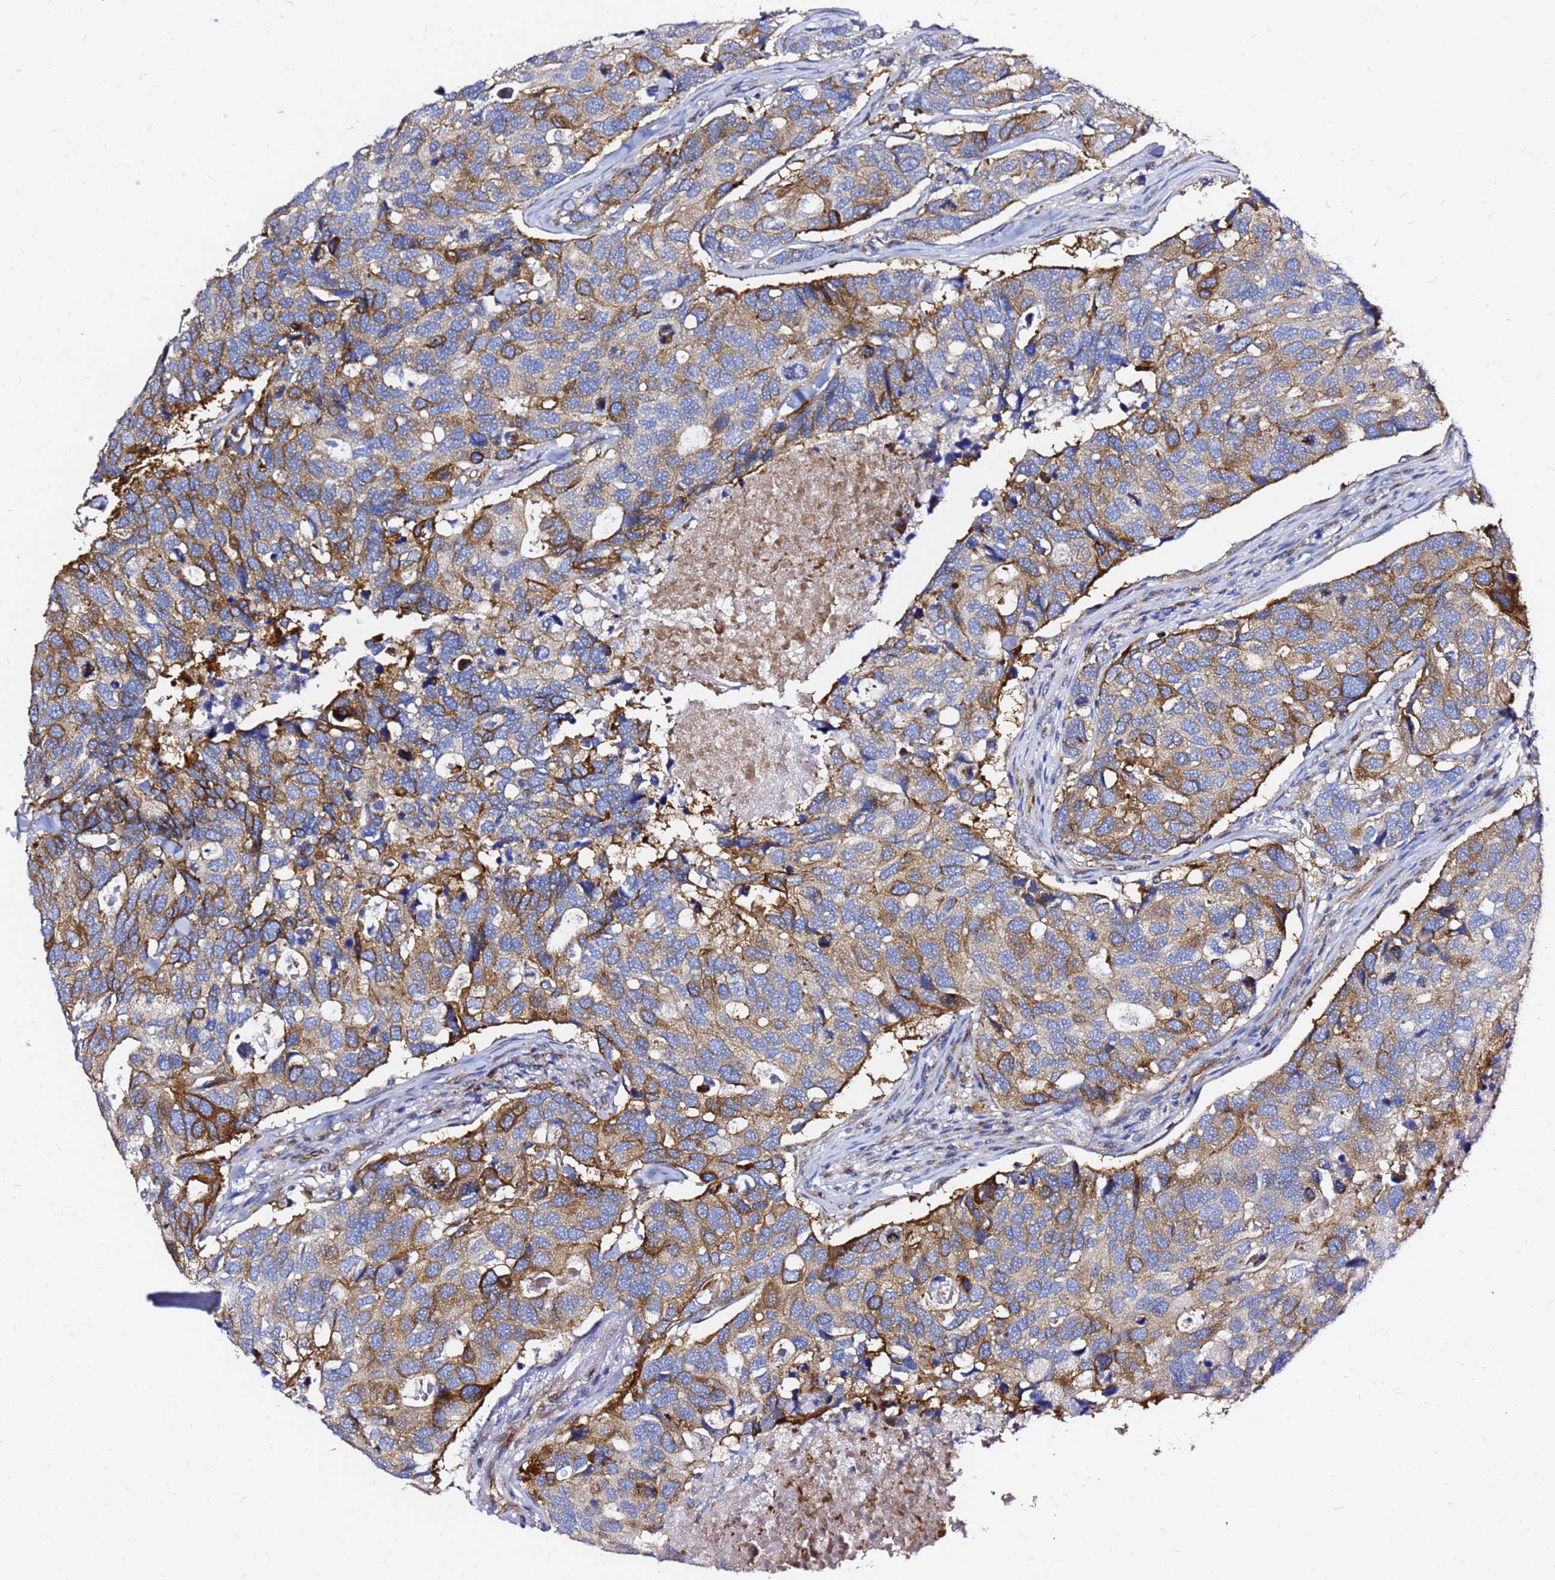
{"staining": {"intensity": "moderate", "quantity": "25%-75%", "location": "cytoplasmic/membranous"}, "tissue": "breast cancer", "cell_type": "Tumor cells", "image_type": "cancer", "snomed": [{"axis": "morphology", "description": "Duct carcinoma"}, {"axis": "topography", "description": "Breast"}], "caption": "High-power microscopy captured an IHC histopathology image of breast infiltrating ductal carcinoma, revealing moderate cytoplasmic/membranous staining in about 25%-75% of tumor cells.", "gene": "TUBA8", "patient": {"sex": "female", "age": 83}}